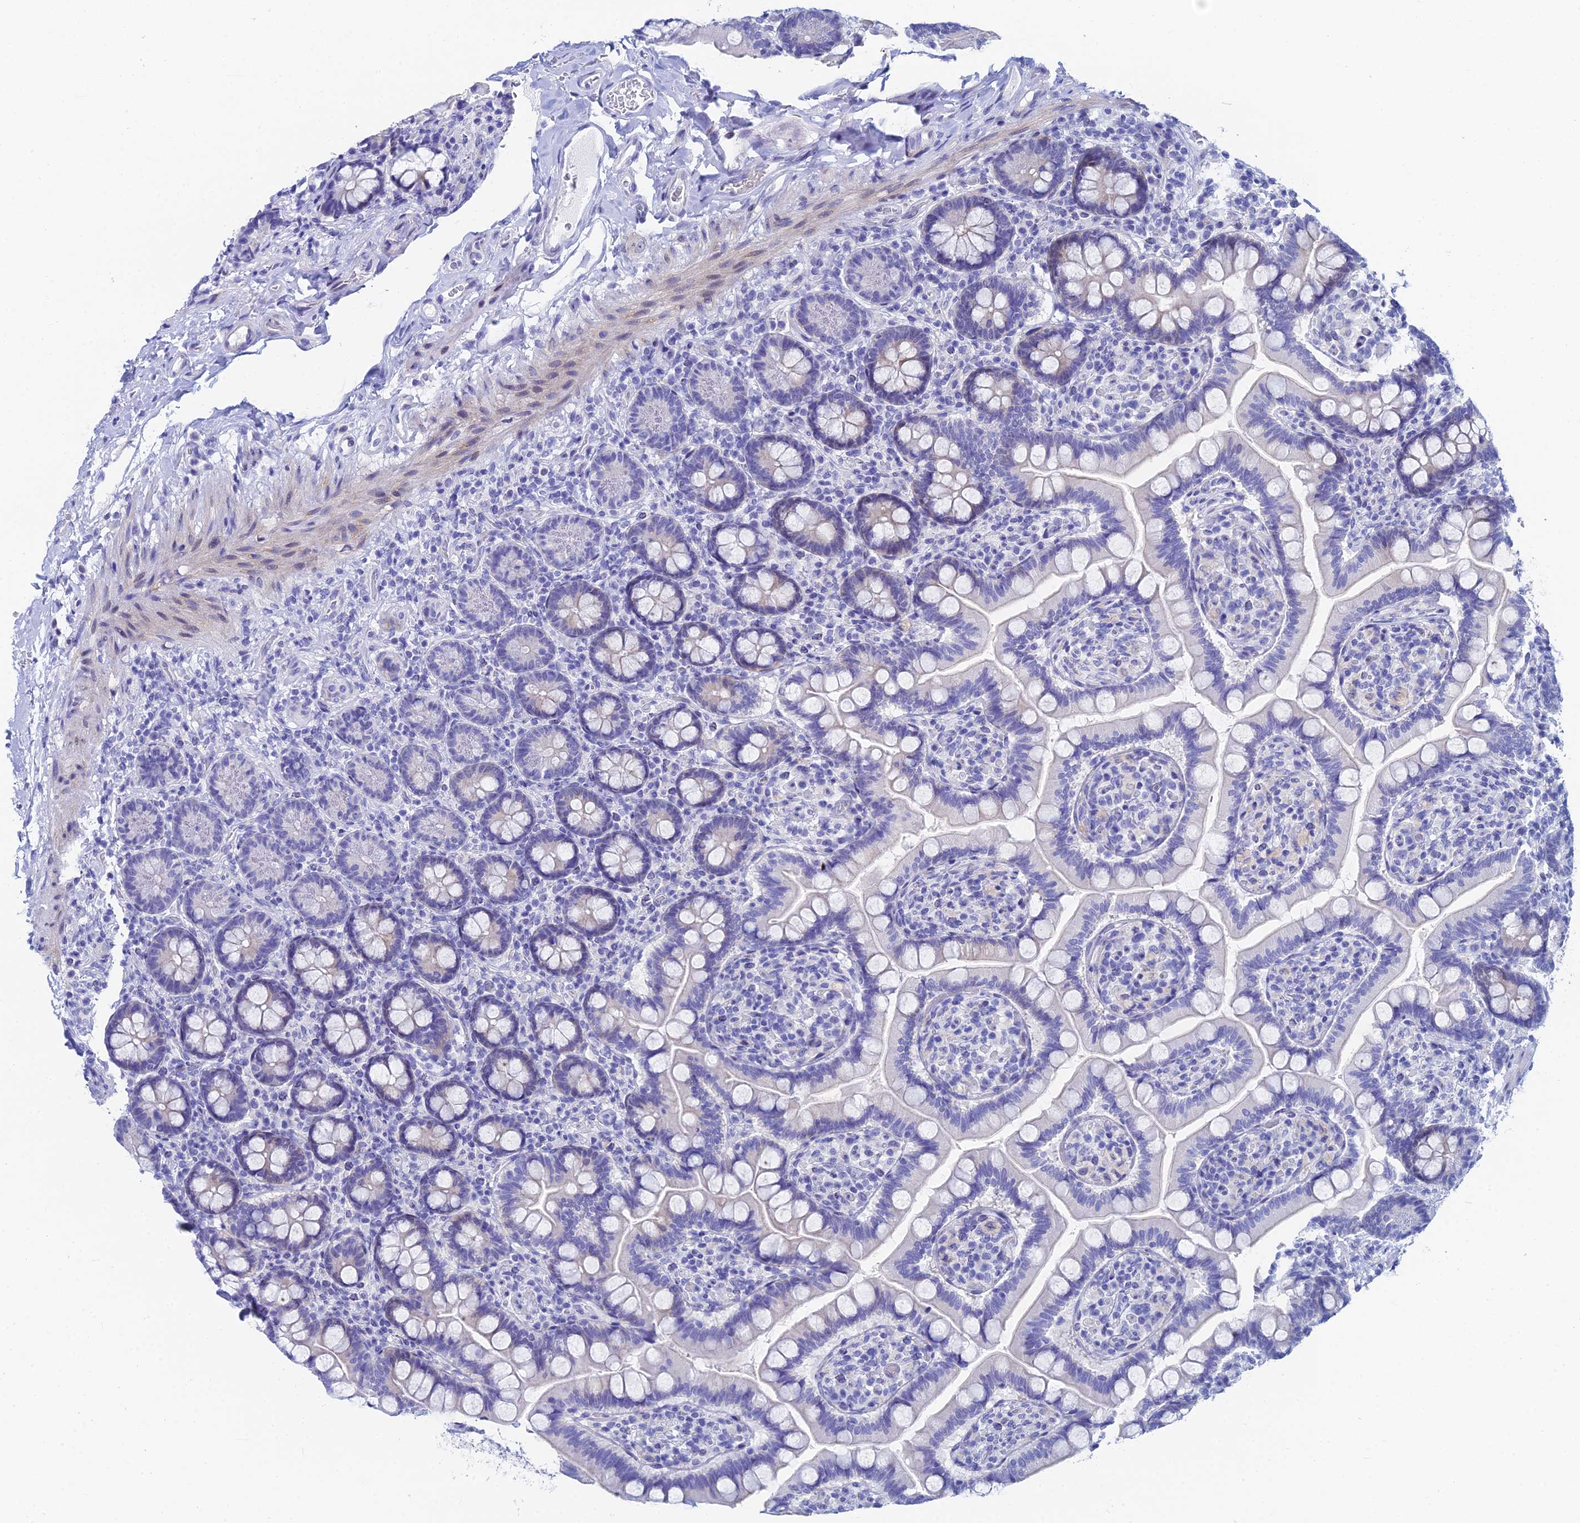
{"staining": {"intensity": "moderate", "quantity": "<25%", "location": "cytoplasmic/membranous"}, "tissue": "small intestine", "cell_type": "Glandular cells", "image_type": "normal", "snomed": [{"axis": "morphology", "description": "Normal tissue, NOS"}, {"axis": "topography", "description": "Small intestine"}], "caption": "IHC (DAB (3,3'-diaminobenzidine)) staining of benign small intestine demonstrates moderate cytoplasmic/membranous protein staining in approximately <25% of glandular cells.", "gene": "HSPA1L", "patient": {"sex": "female", "age": 64}}